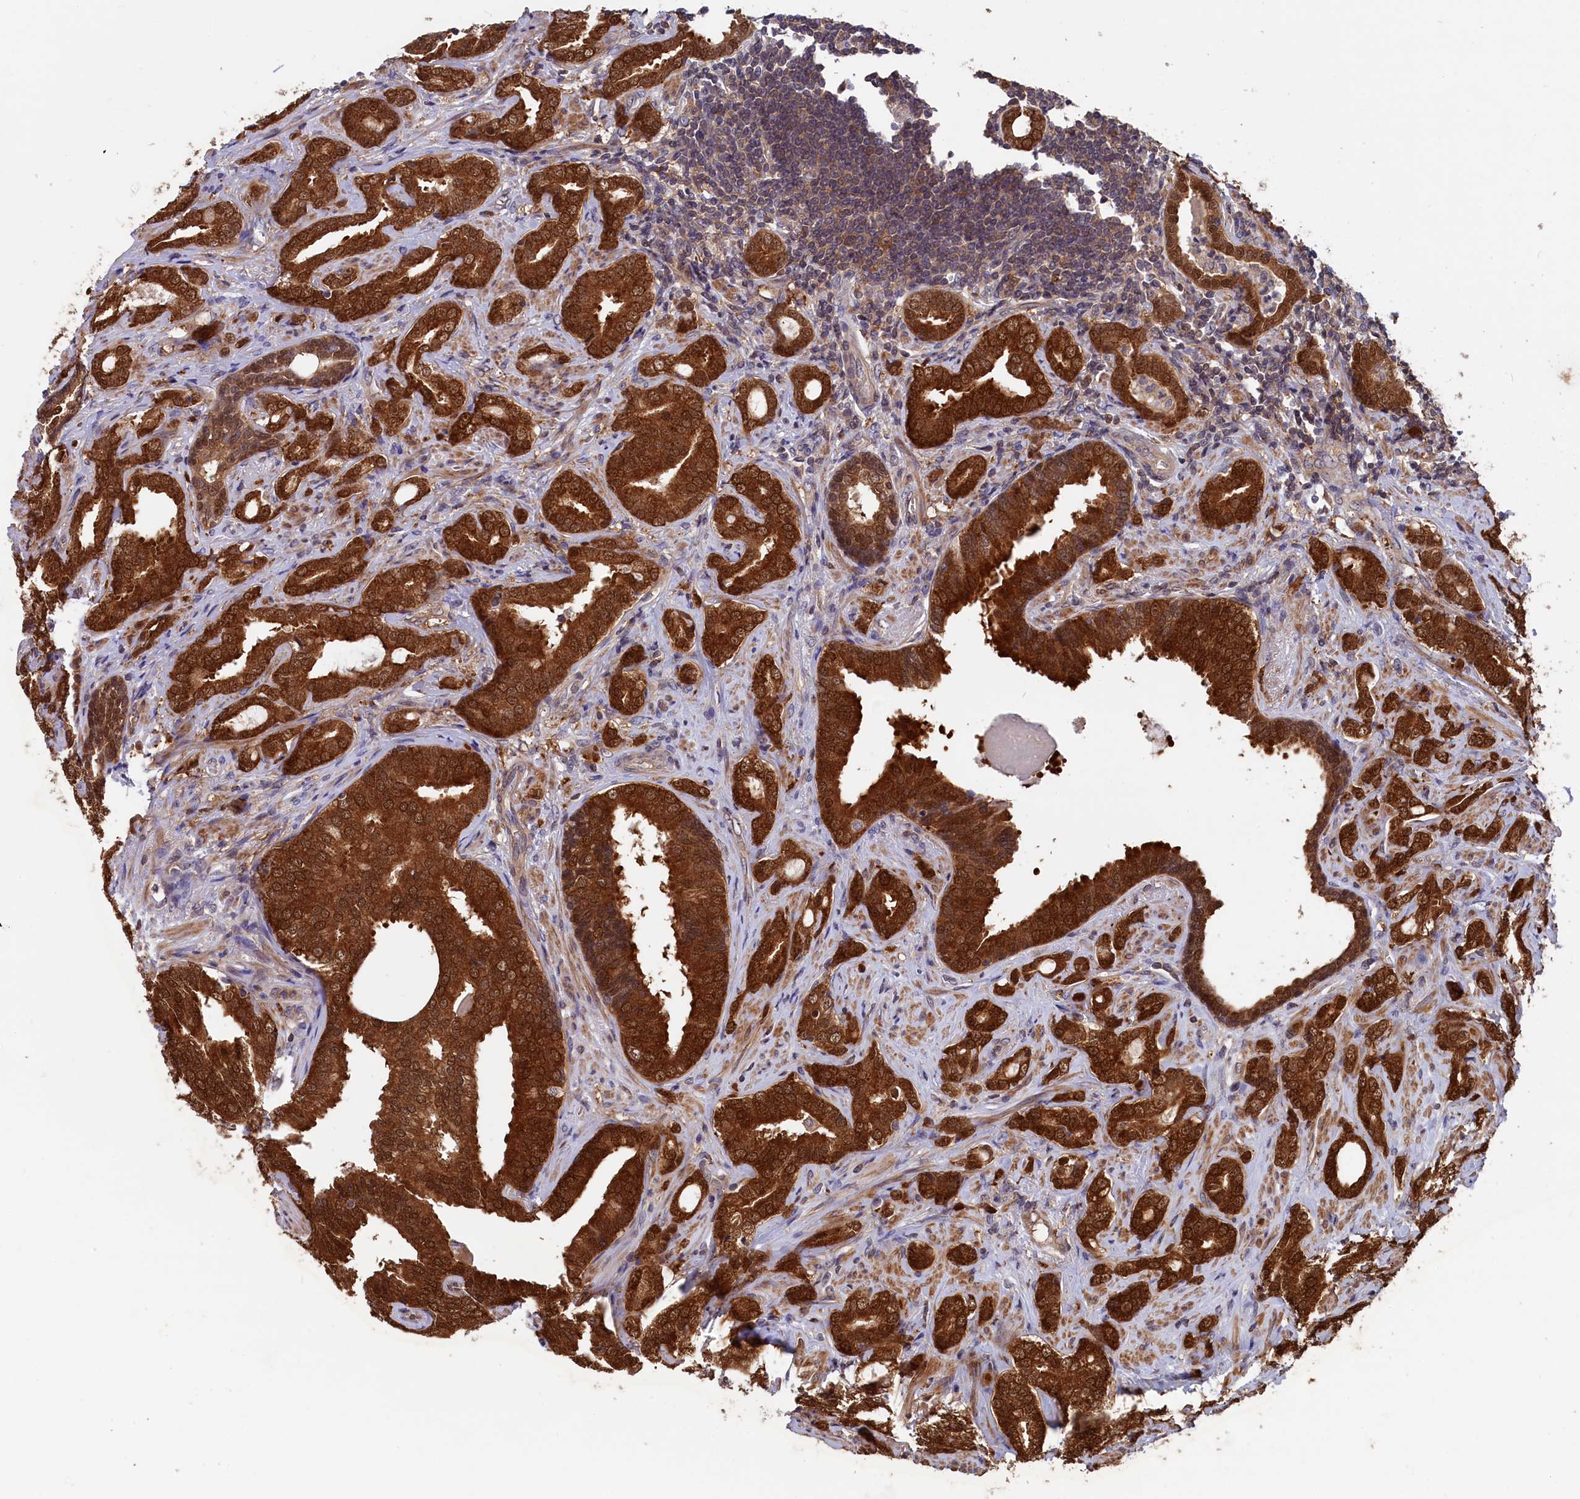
{"staining": {"intensity": "strong", "quantity": ">75%", "location": "cytoplasmic/membranous,nuclear"}, "tissue": "prostate cancer", "cell_type": "Tumor cells", "image_type": "cancer", "snomed": [{"axis": "morphology", "description": "Adenocarcinoma, High grade"}, {"axis": "topography", "description": "Prostate"}], "caption": "A high amount of strong cytoplasmic/membranous and nuclear expression is seen in approximately >75% of tumor cells in prostate cancer tissue.", "gene": "JPT2", "patient": {"sex": "male", "age": 63}}